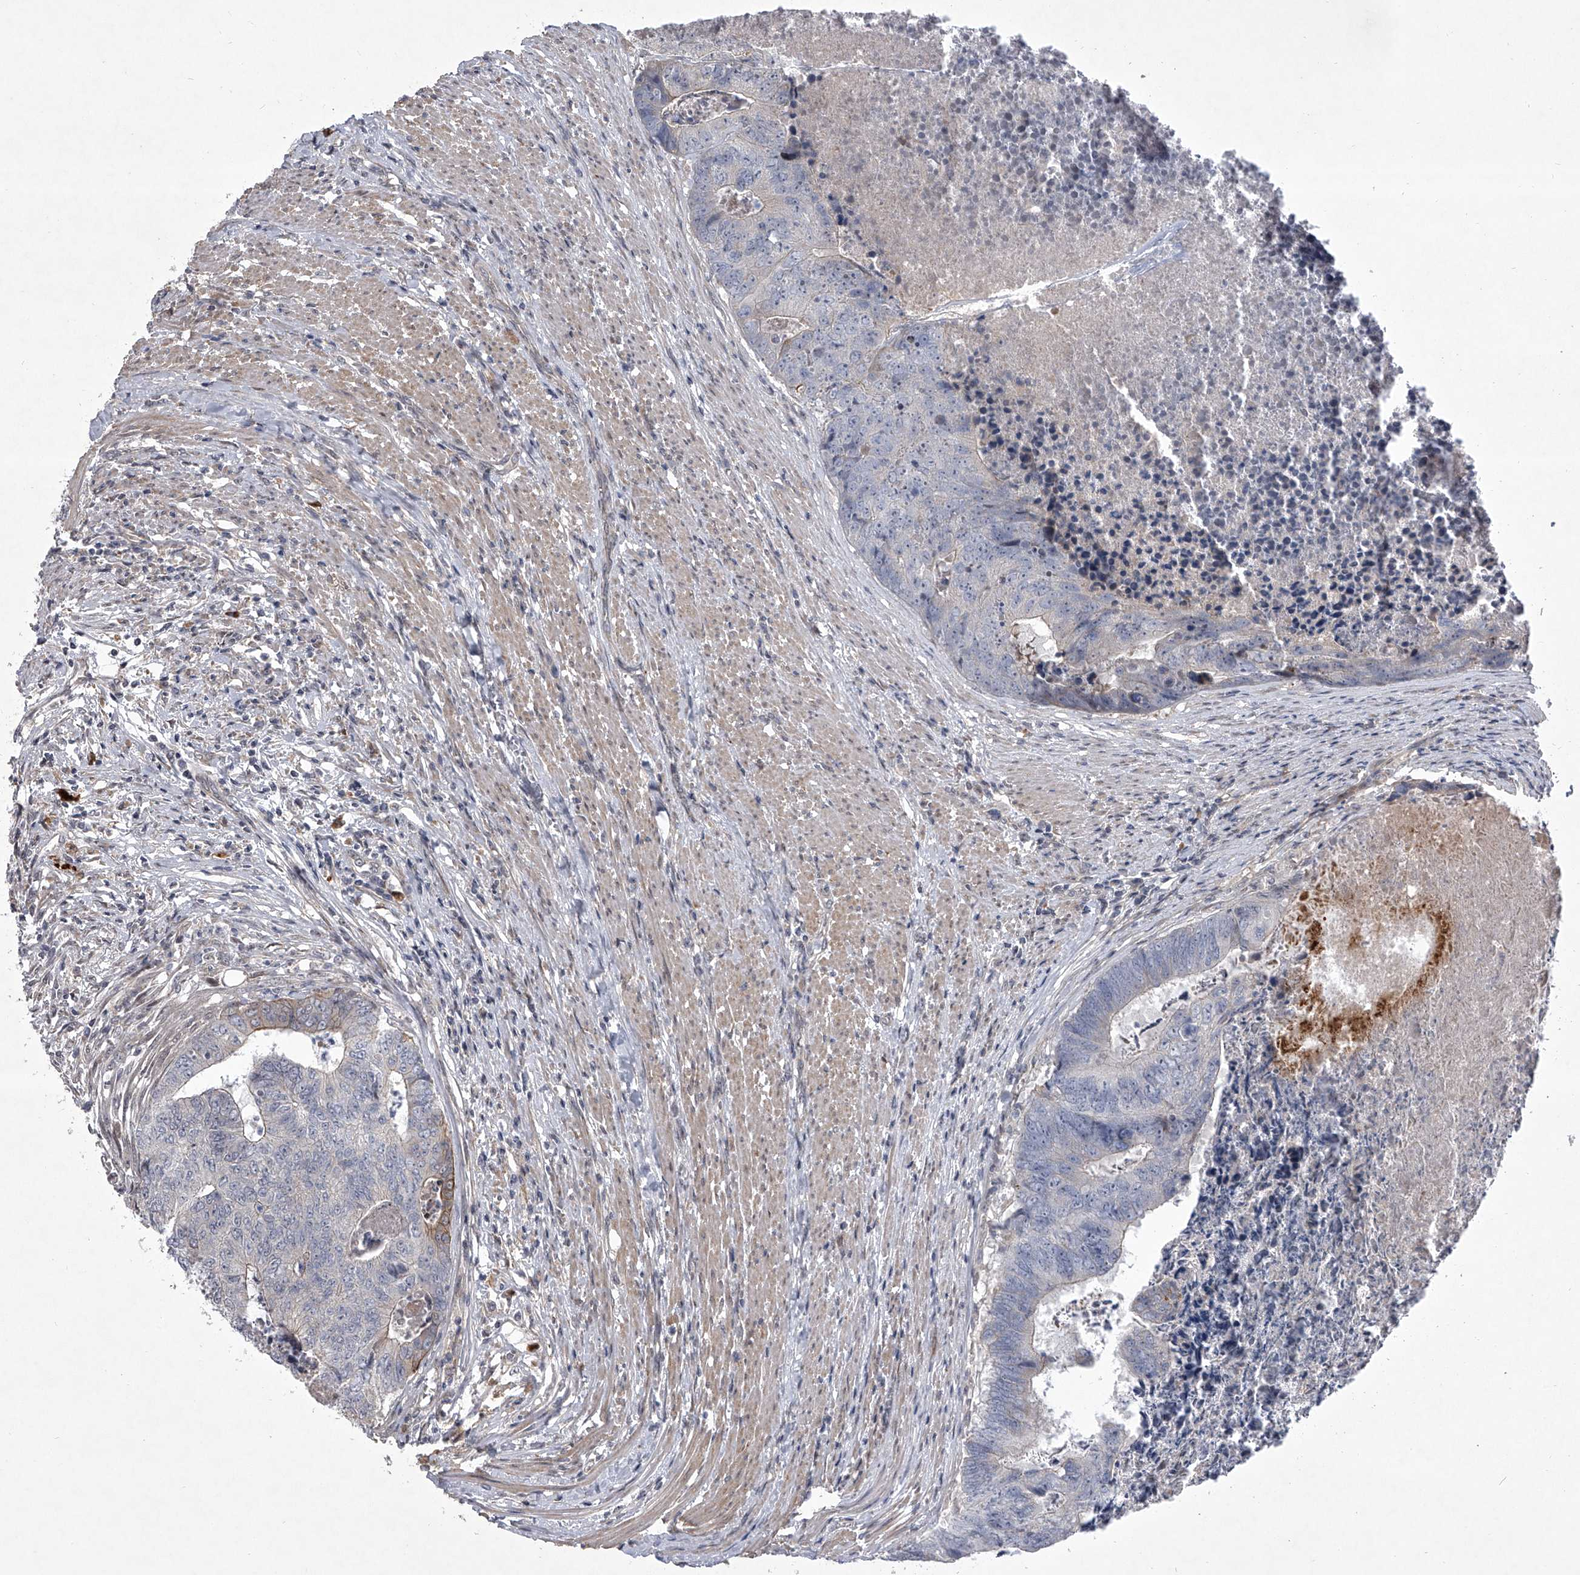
{"staining": {"intensity": "weak", "quantity": "<25%", "location": "cytoplasmic/membranous"}, "tissue": "colorectal cancer", "cell_type": "Tumor cells", "image_type": "cancer", "snomed": [{"axis": "morphology", "description": "Adenocarcinoma, NOS"}, {"axis": "topography", "description": "Colon"}], "caption": "Immunohistochemistry (IHC) histopathology image of colorectal adenocarcinoma stained for a protein (brown), which exhibits no positivity in tumor cells.", "gene": "HEATR6", "patient": {"sex": "female", "age": 67}}